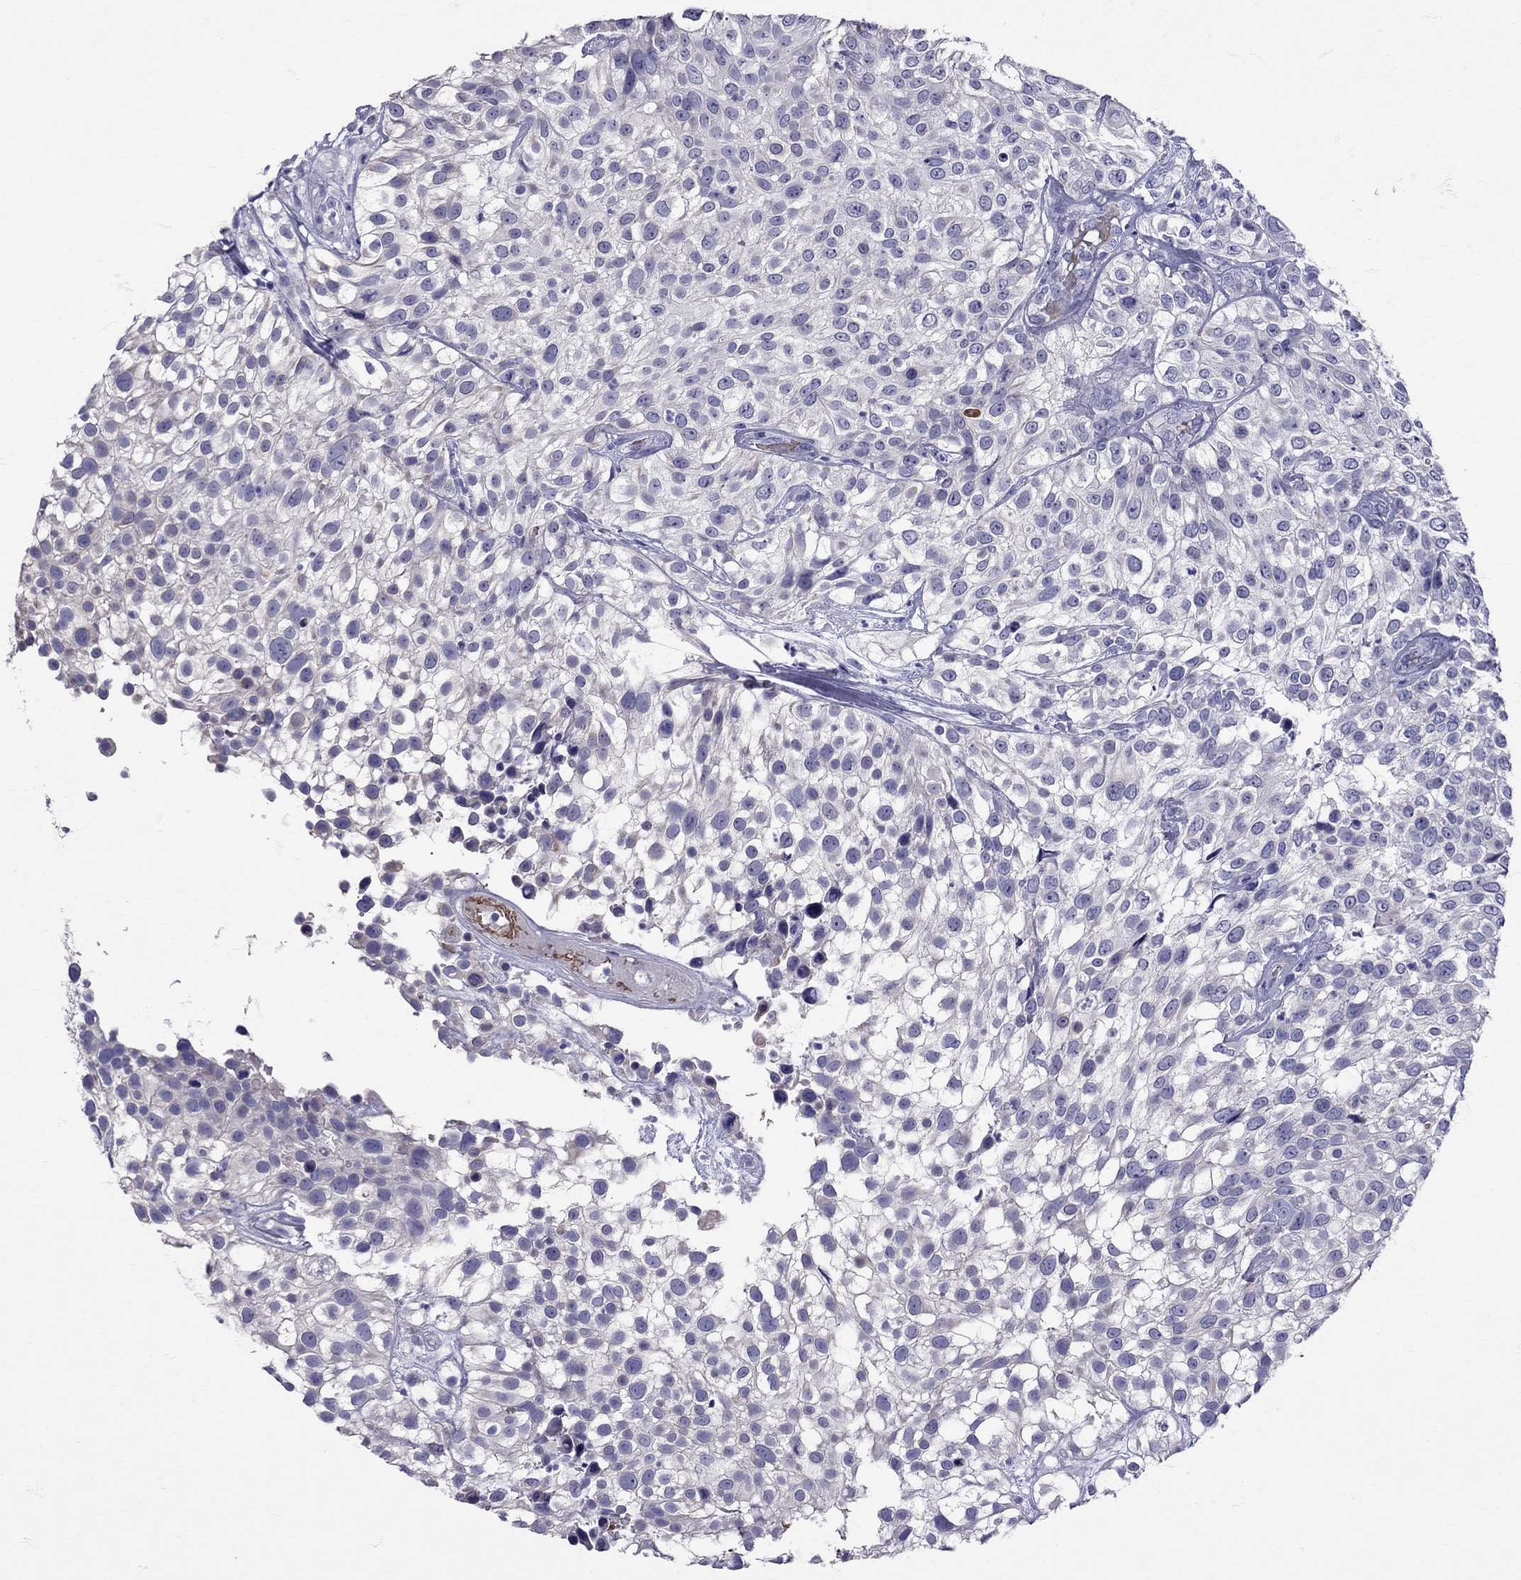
{"staining": {"intensity": "negative", "quantity": "none", "location": "none"}, "tissue": "urothelial cancer", "cell_type": "Tumor cells", "image_type": "cancer", "snomed": [{"axis": "morphology", "description": "Urothelial carcinoma, High grade"}, {"axis": "topography", "description": "Urinary bladder"}], "caption": "This is an immunohistochemistry micrograph of urothelial cancer. There is no expression in tumor cells.", "gene": "TBR1", "patient": {"sex": "male", "age": 56}}